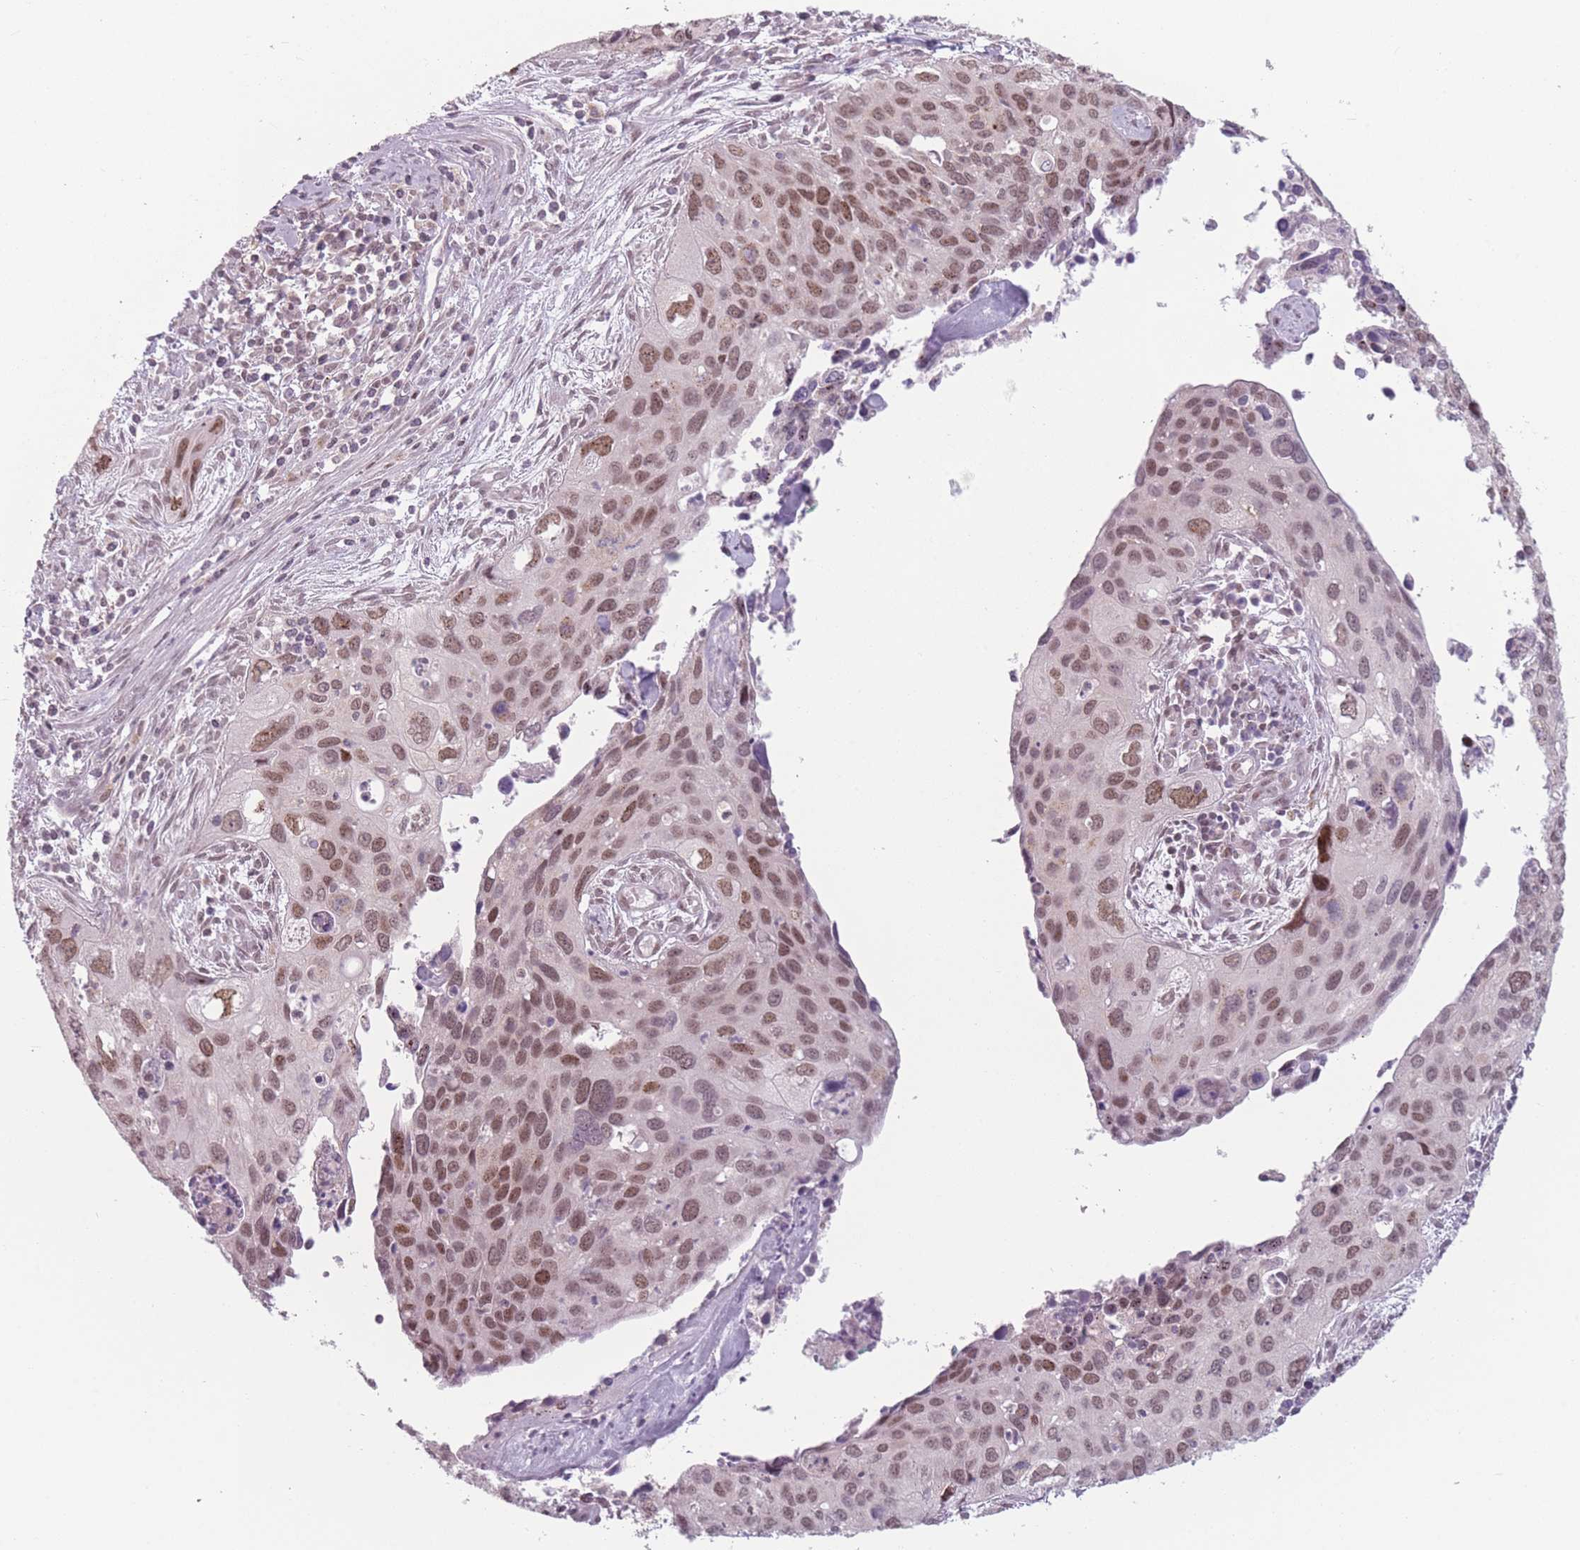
{"staining": {"intensity": "moderate", "quantity": ">75%", "location": "nuclear"}, "tissue": "cervical cancer", "cell_type": "Tumor cells", "image_type": "cancer", "snomed": [{"axis": "morphology", "description": "Squamous cell carcinoma, NOS"}, {"axis": "topography", "description": "Cervix"}], "caption": "Immunohistochemical staining of human cervical cancer displays medium levels of moderate nuclear protein expression in about >75% of tumor cells.", "gene": "OR10C1", "patient": {"sex": "female", "age": 55}}